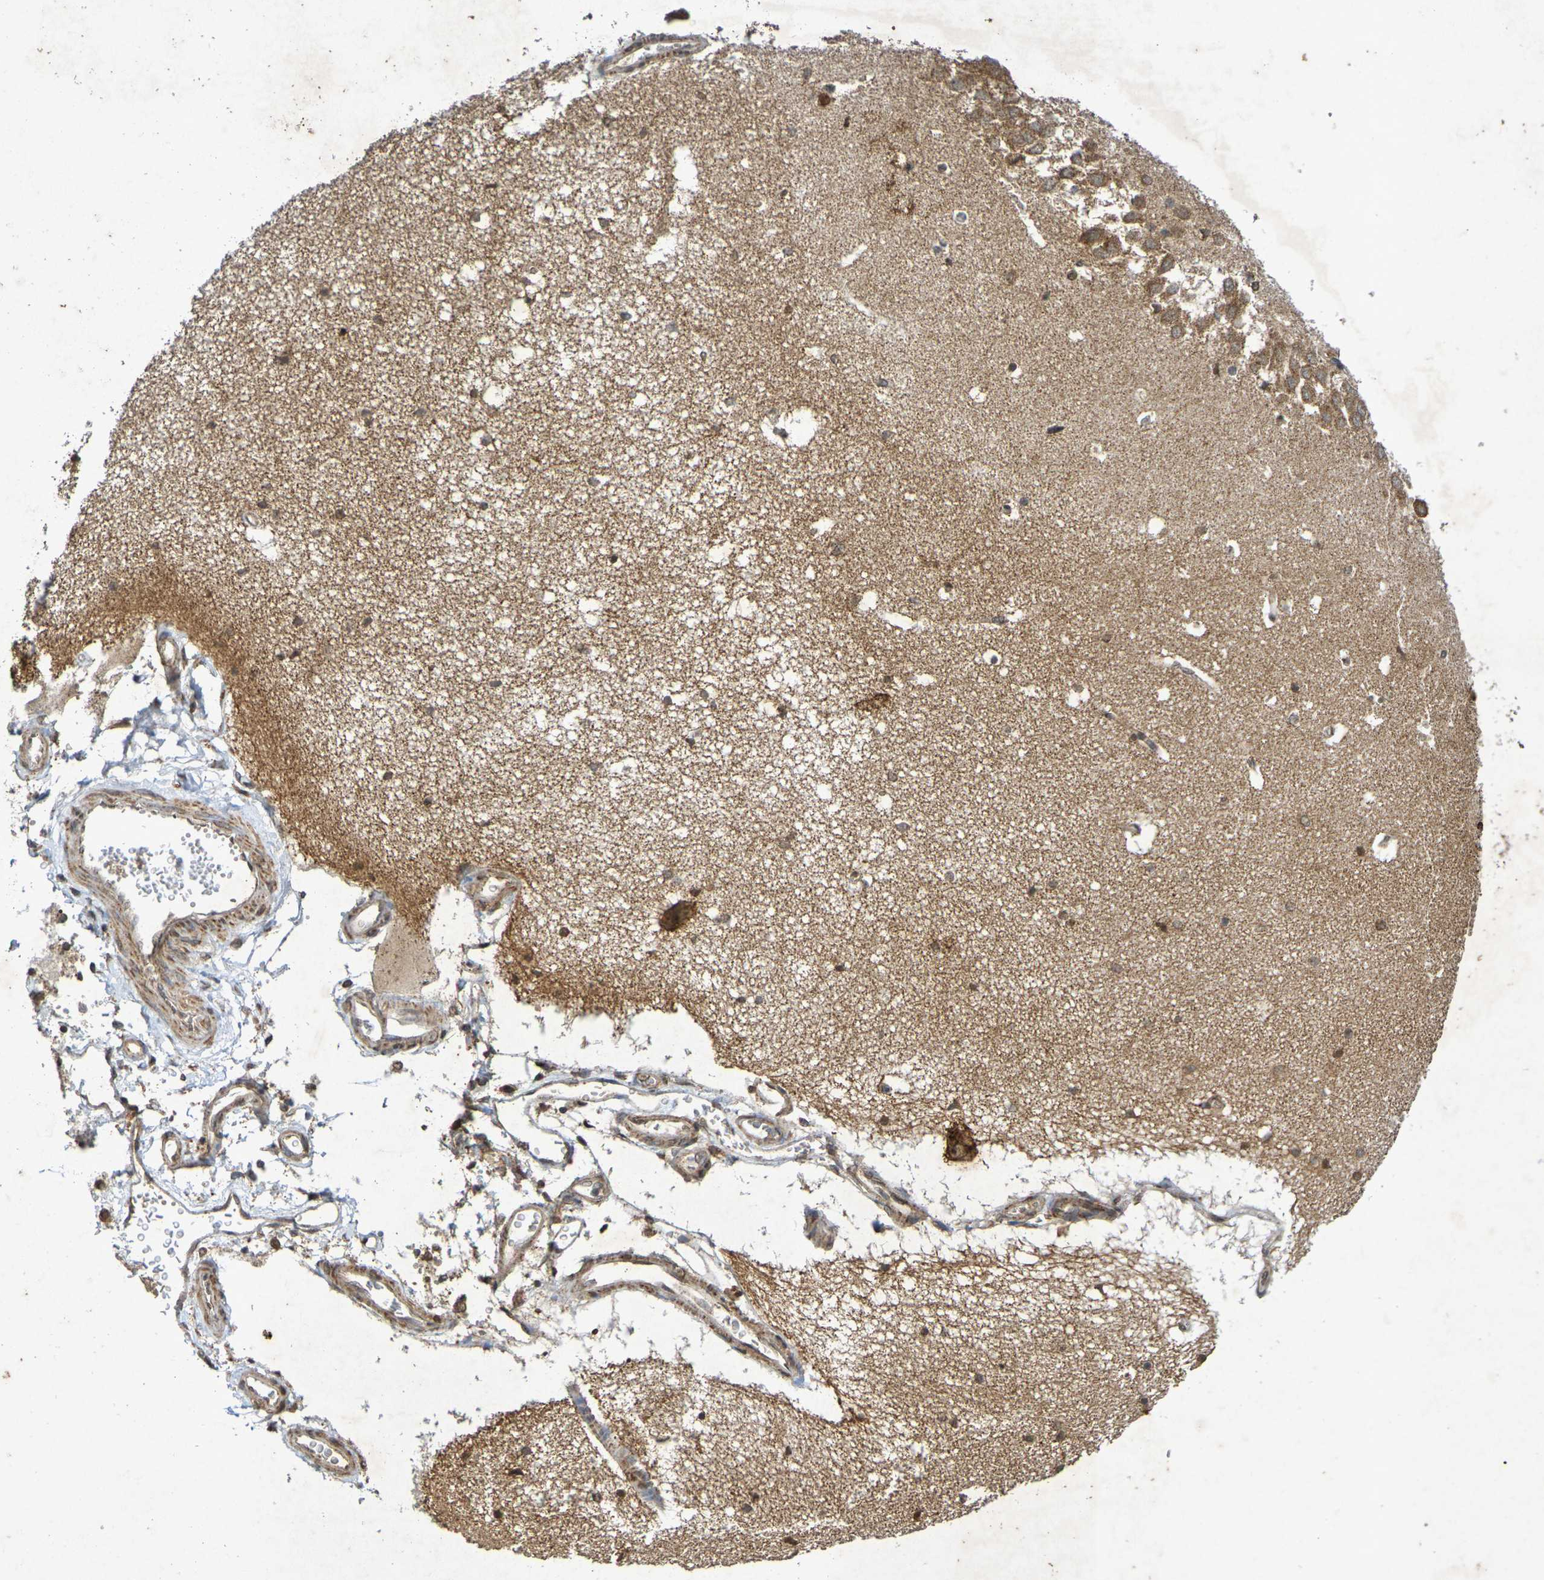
{"staining": {"intensity": "moderate", "quantity": ">75%", "location": "nuclear"}, "tissue": "hippocampus", "cell_type": "Glial cells", "image_type": "normal", "snomed": [{"axis": "morphology", "description": "Normal tissue, NOS"}, {"axis": "topography", "description": "Hippocampus"}], "caption": "Protein staining of unremarkable hippocampus shows moderate nuclear positivity in approximately >75% of glial cells. Using DAB (3,3'-diaminobenzidine) (brown) and hematoxylin (blue) stains, captured at high magnification using brightfield microscopy.", "gene": "GUCY1A2", "patient": {"sex": "male", "age": 45}}